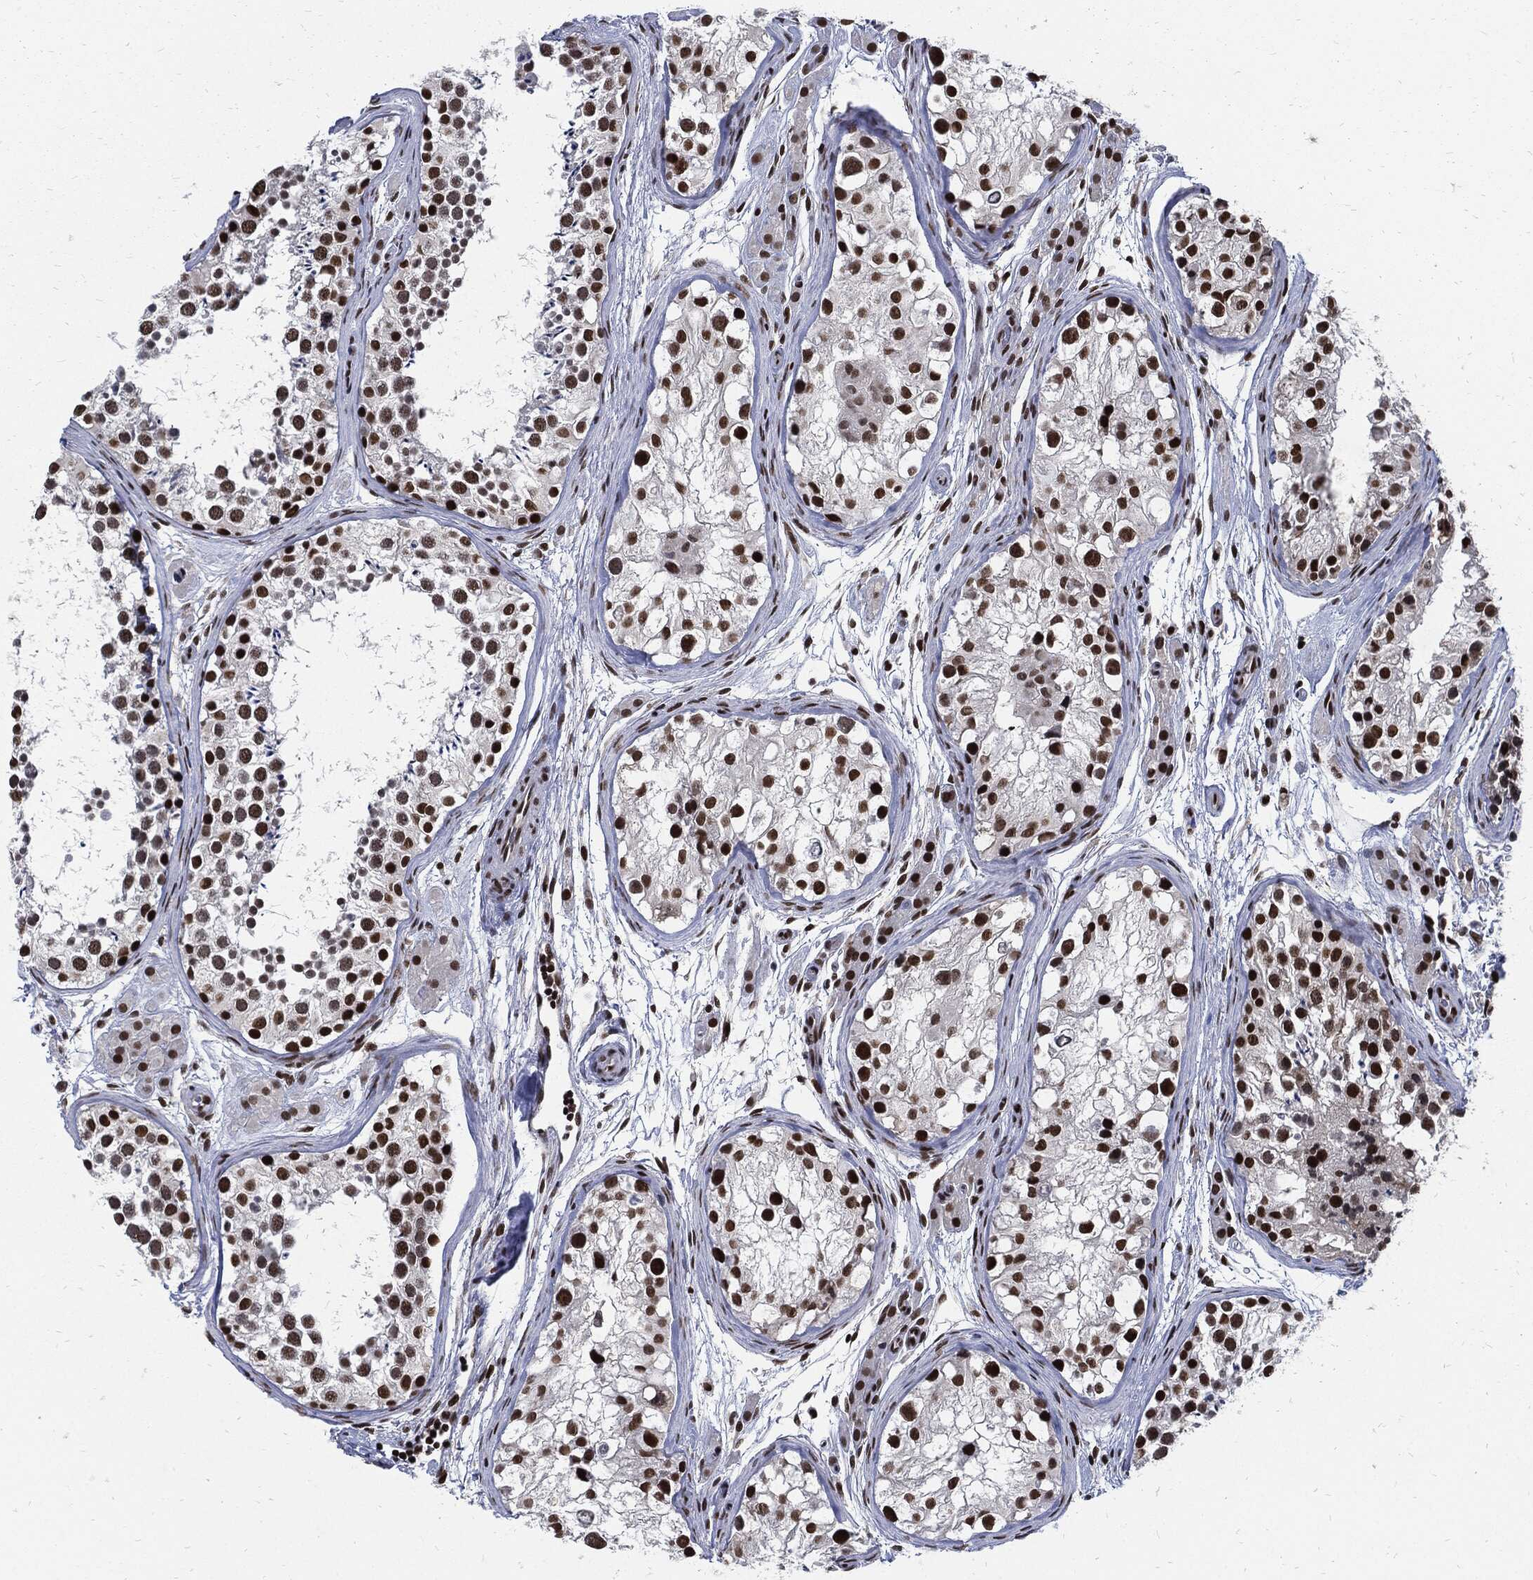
{"staining": {"intensity": "strong", "quantity": "25%-75%", "location": "nuclear"}, "tissue": "testis", "cell_type": "Cells in seminiferous ducts", "image_type": "normal", "snomed": [{"axis": "morphology", "description": "Normal tissue, NOS"}, {"axis": "topography", "description": "Testis"}], "caption": "A brown stain shows strong nuclear staining of a protein in cells in seminiferous ducts of unremarkable human testis. The staining is performed using DAB brown chromogen to label protein expression. The nuclei are counter-stained blue using hematoxylin.", "gene": "TERF2", "patient": {"sex": "male", "age": 31}}